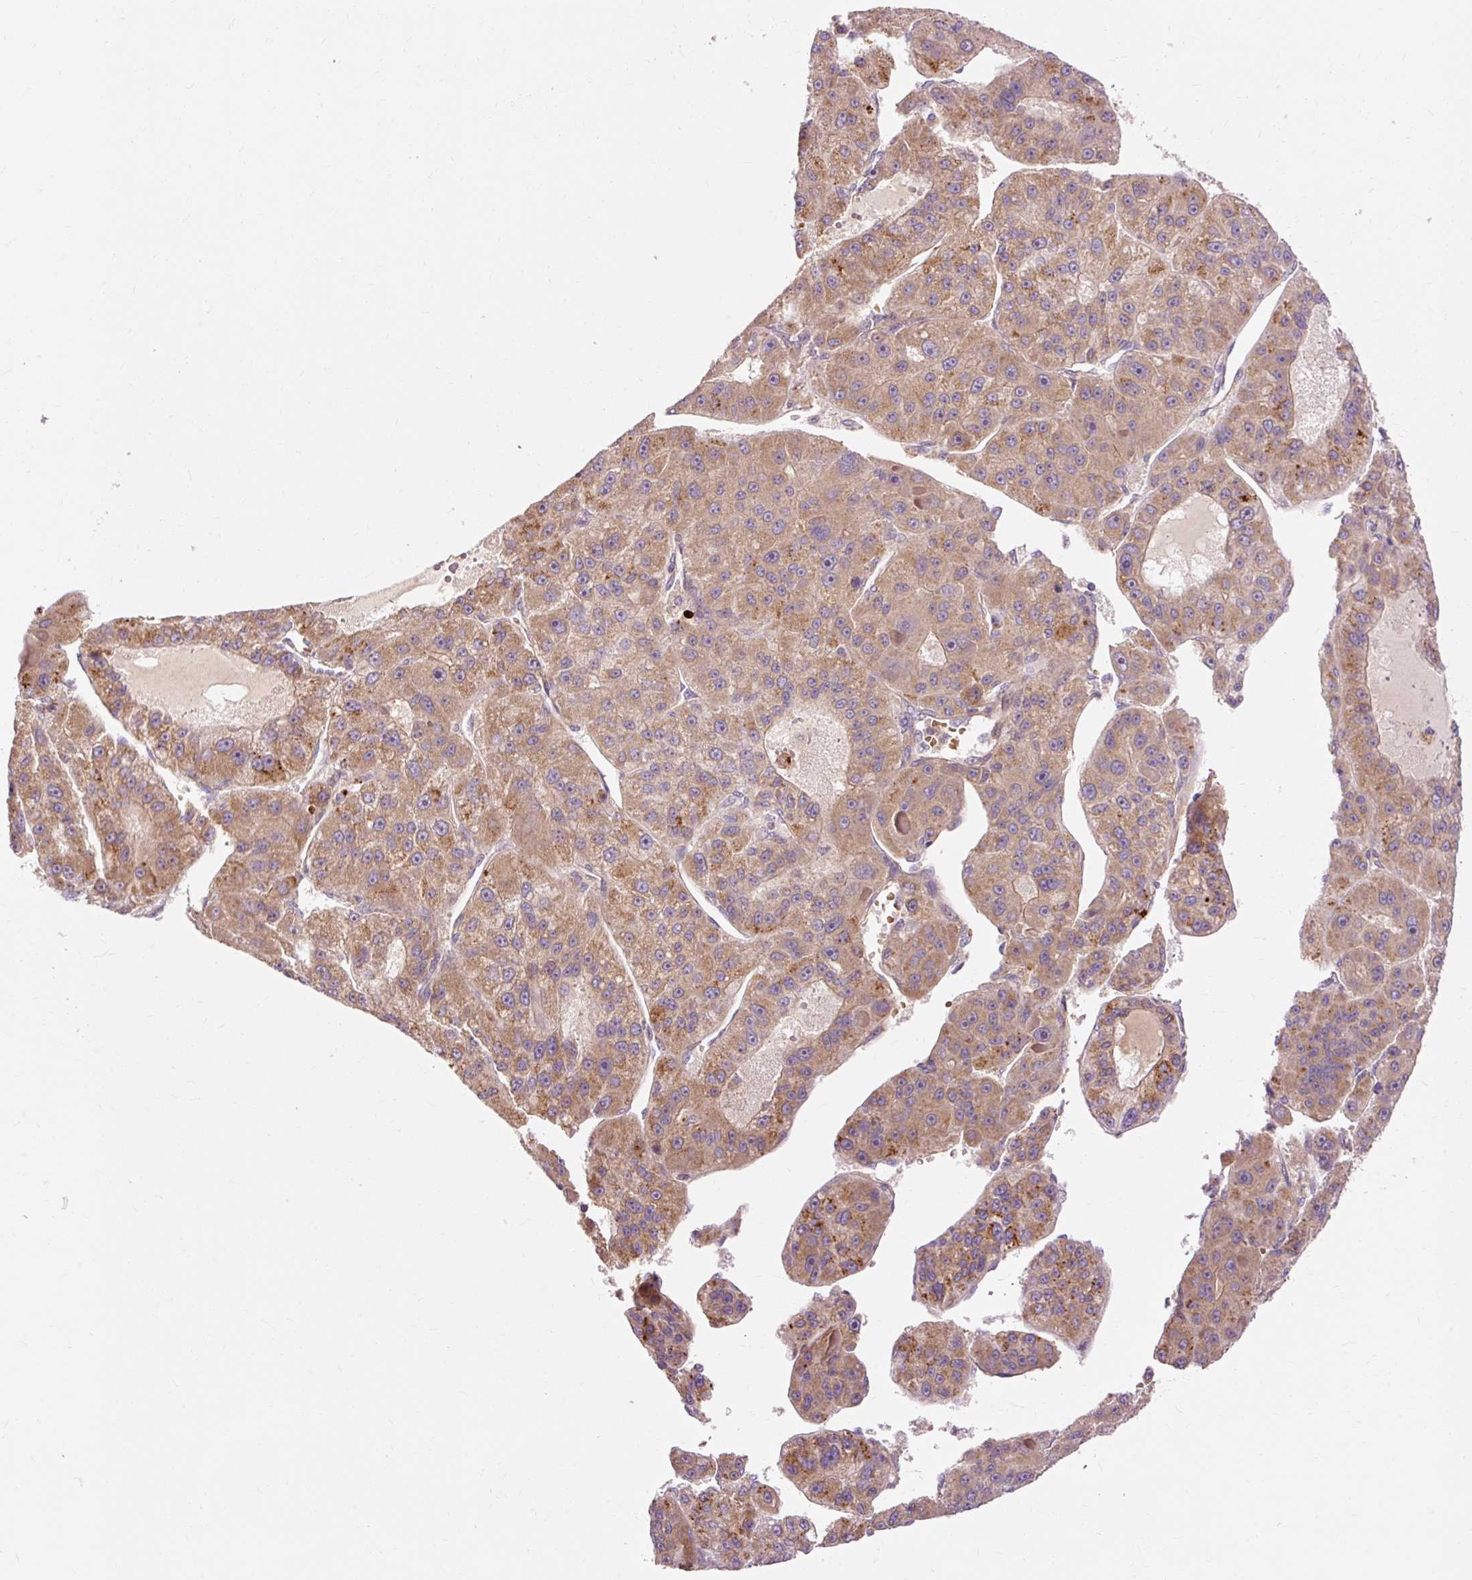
{"staining": {"intensity": "weak", "quantity": ">75%", "location": "cytoplasmic/membranous"}, "tissue": "liver cancer", "cell_type": "Tumor cells", "image_type": "cancer", "snomed": [{"axis": "morphology", "description": "Carcinoma, Hepatocellular, NOS"}, {"axis": "topography", "description": "Liver"}], "caption": "Protein staining demonstrates weak cytoplasmic/membranous positivity in approximately >75% of tumor cells in liver hepatocellular carcinoma.", "gene": "RIPOR3", "patient": {"sex": "male", "age": 76}}